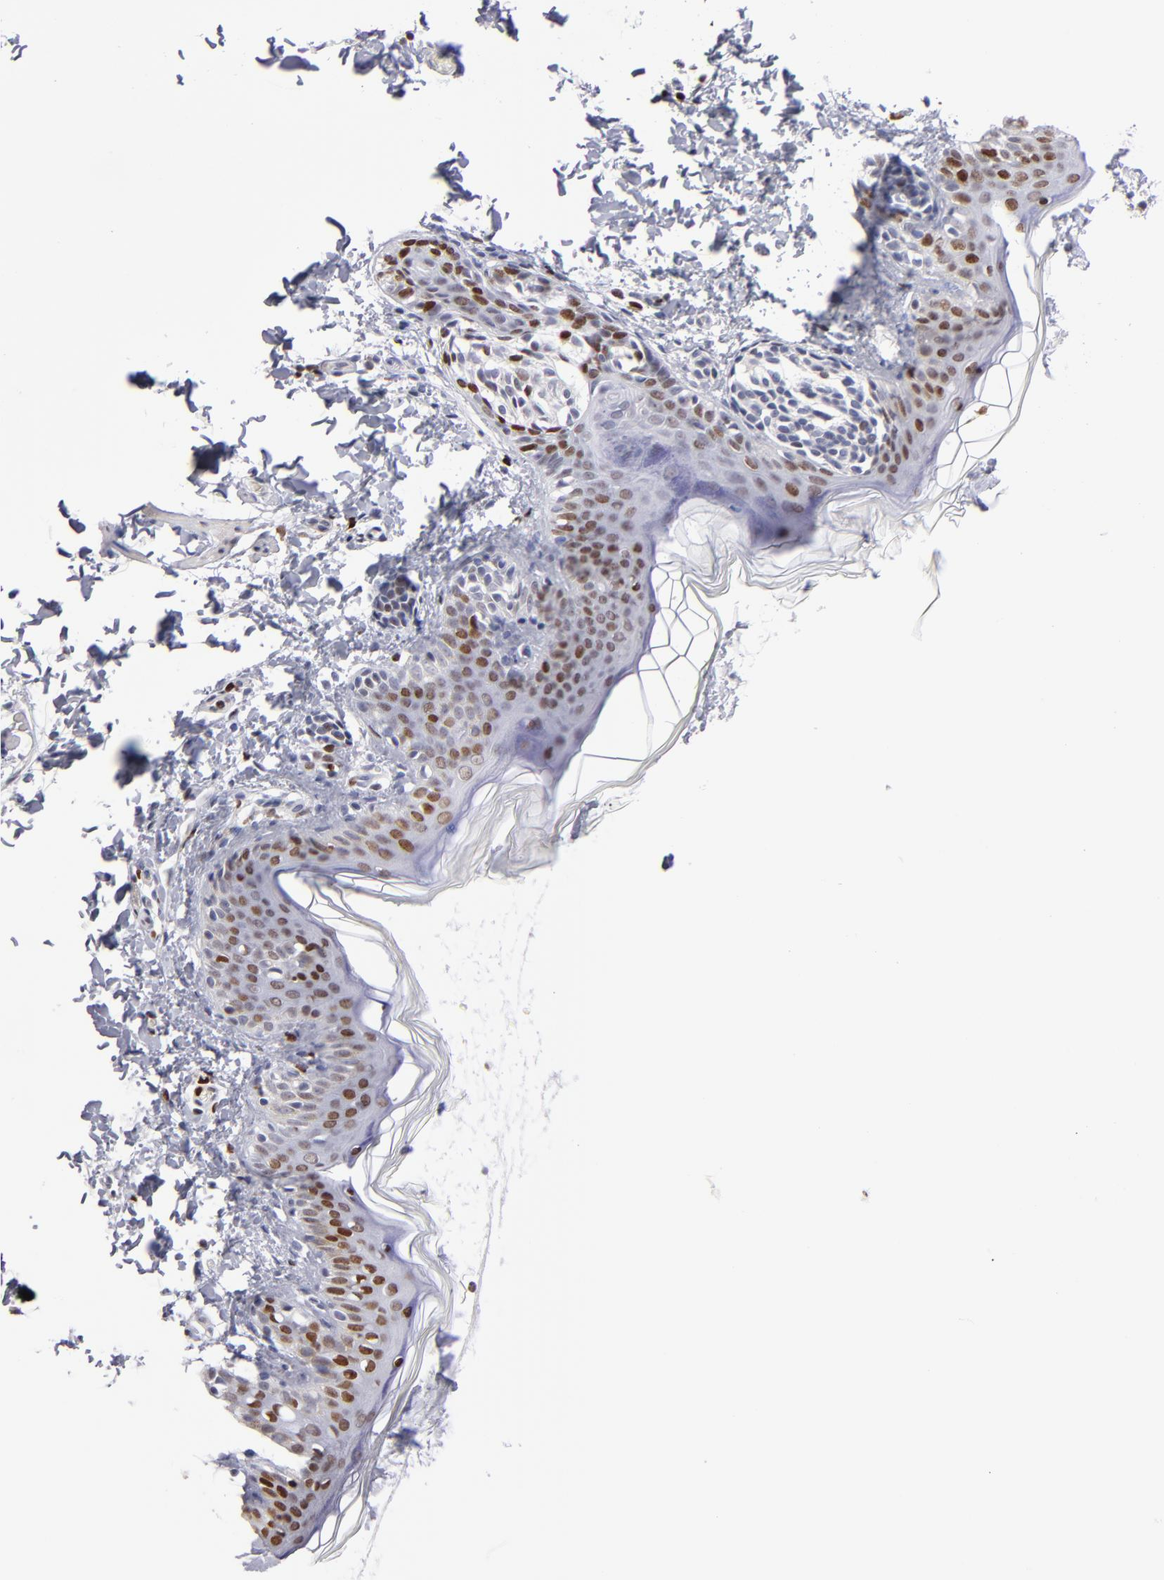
{"staining": {"intensity": "moderate", "quantity": ">75%", "location": "nuclear"}, "tissue": "skin", "cell_type": "Fibroblasts", "image_type": "normal", "snomed": [{"axis": "morphology", "description": "Normal tissue, NOS"}, {"axis": "topography", "description": "Skin"}], "caption": "Moderate nuclear positivity for a protein is identified in about >75% of fibroblasts of unremarkable skin using immunohistochemistry (IHC).", "gene": "POLA1", "patient": {"sex": "female", "age": 4}}